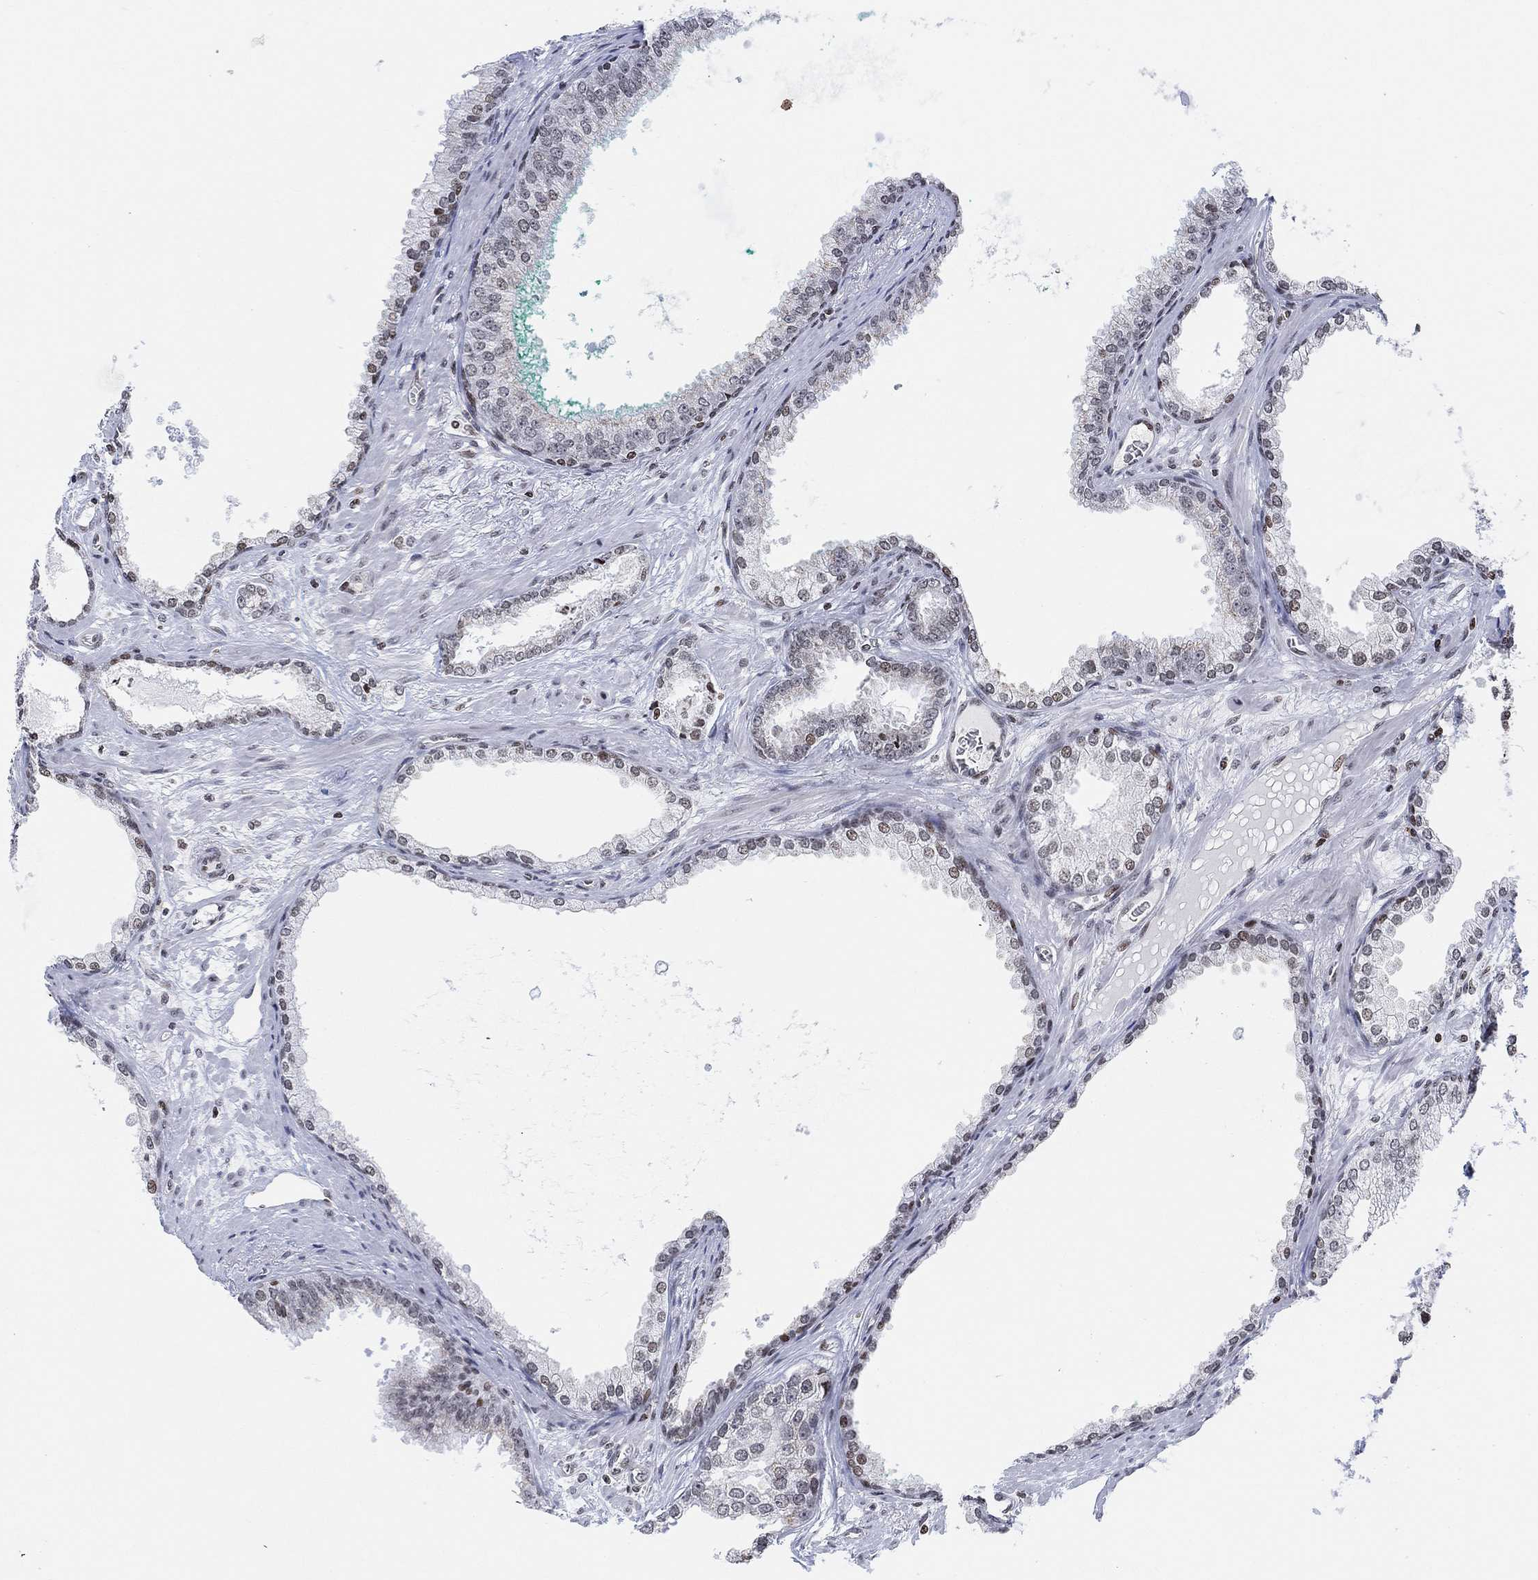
{"staining": {"intensity": "weak", "quantity": "<25%", "location": "nuclear"}, "tissue": "prostate cancer", "cell_type": "Tumor cells", "image_type": "cancer", "snomed": [{"axis": "morphology", "description": "Adenocarcinoma, NOS"}, {"axis": "topography", "description": "Prostate"}], "caption": "Histopathology image shows no protein staining in tumor cells of adenocarcinoma (prostate) tissue.", "gene": "ABHD14A", "patient": {"sex": "male", "age": 67}}